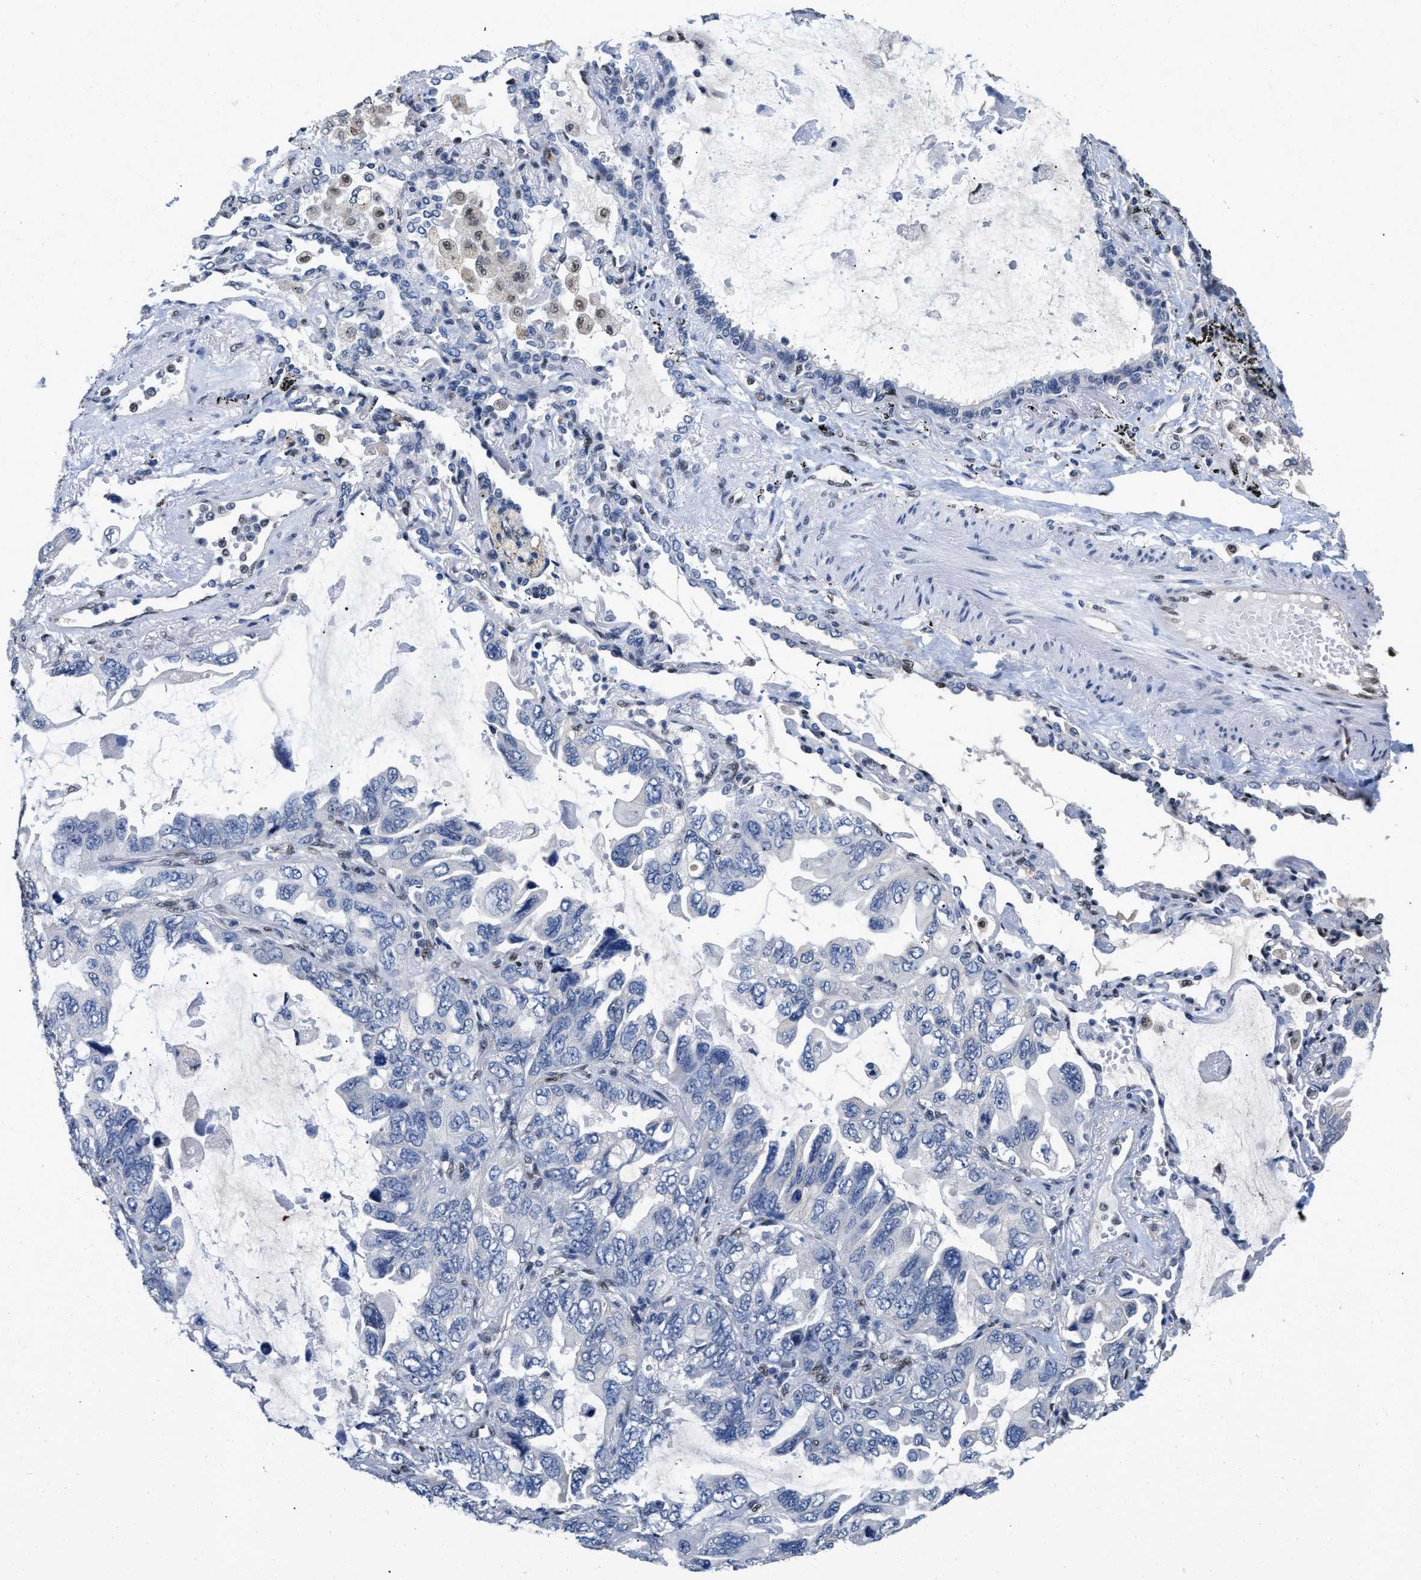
{"staining": {"intensity": "negative", "quantity": "none", "location": "none"}, "tissue": "lung cancer", "cell_type": "Tumor cells", "image_type": "cancer", "snomed": [{"axis": "morphology", "description": "Squamous cell carcinoma, NOS"}, {"axis": "topography", "description": "Lung"}], "caption": "Tumor cells are negative for brown protein staining in squamous cell carcinoma (lung).", "gene": "QKI", "patient": {"sex": "female", "age": 73}}